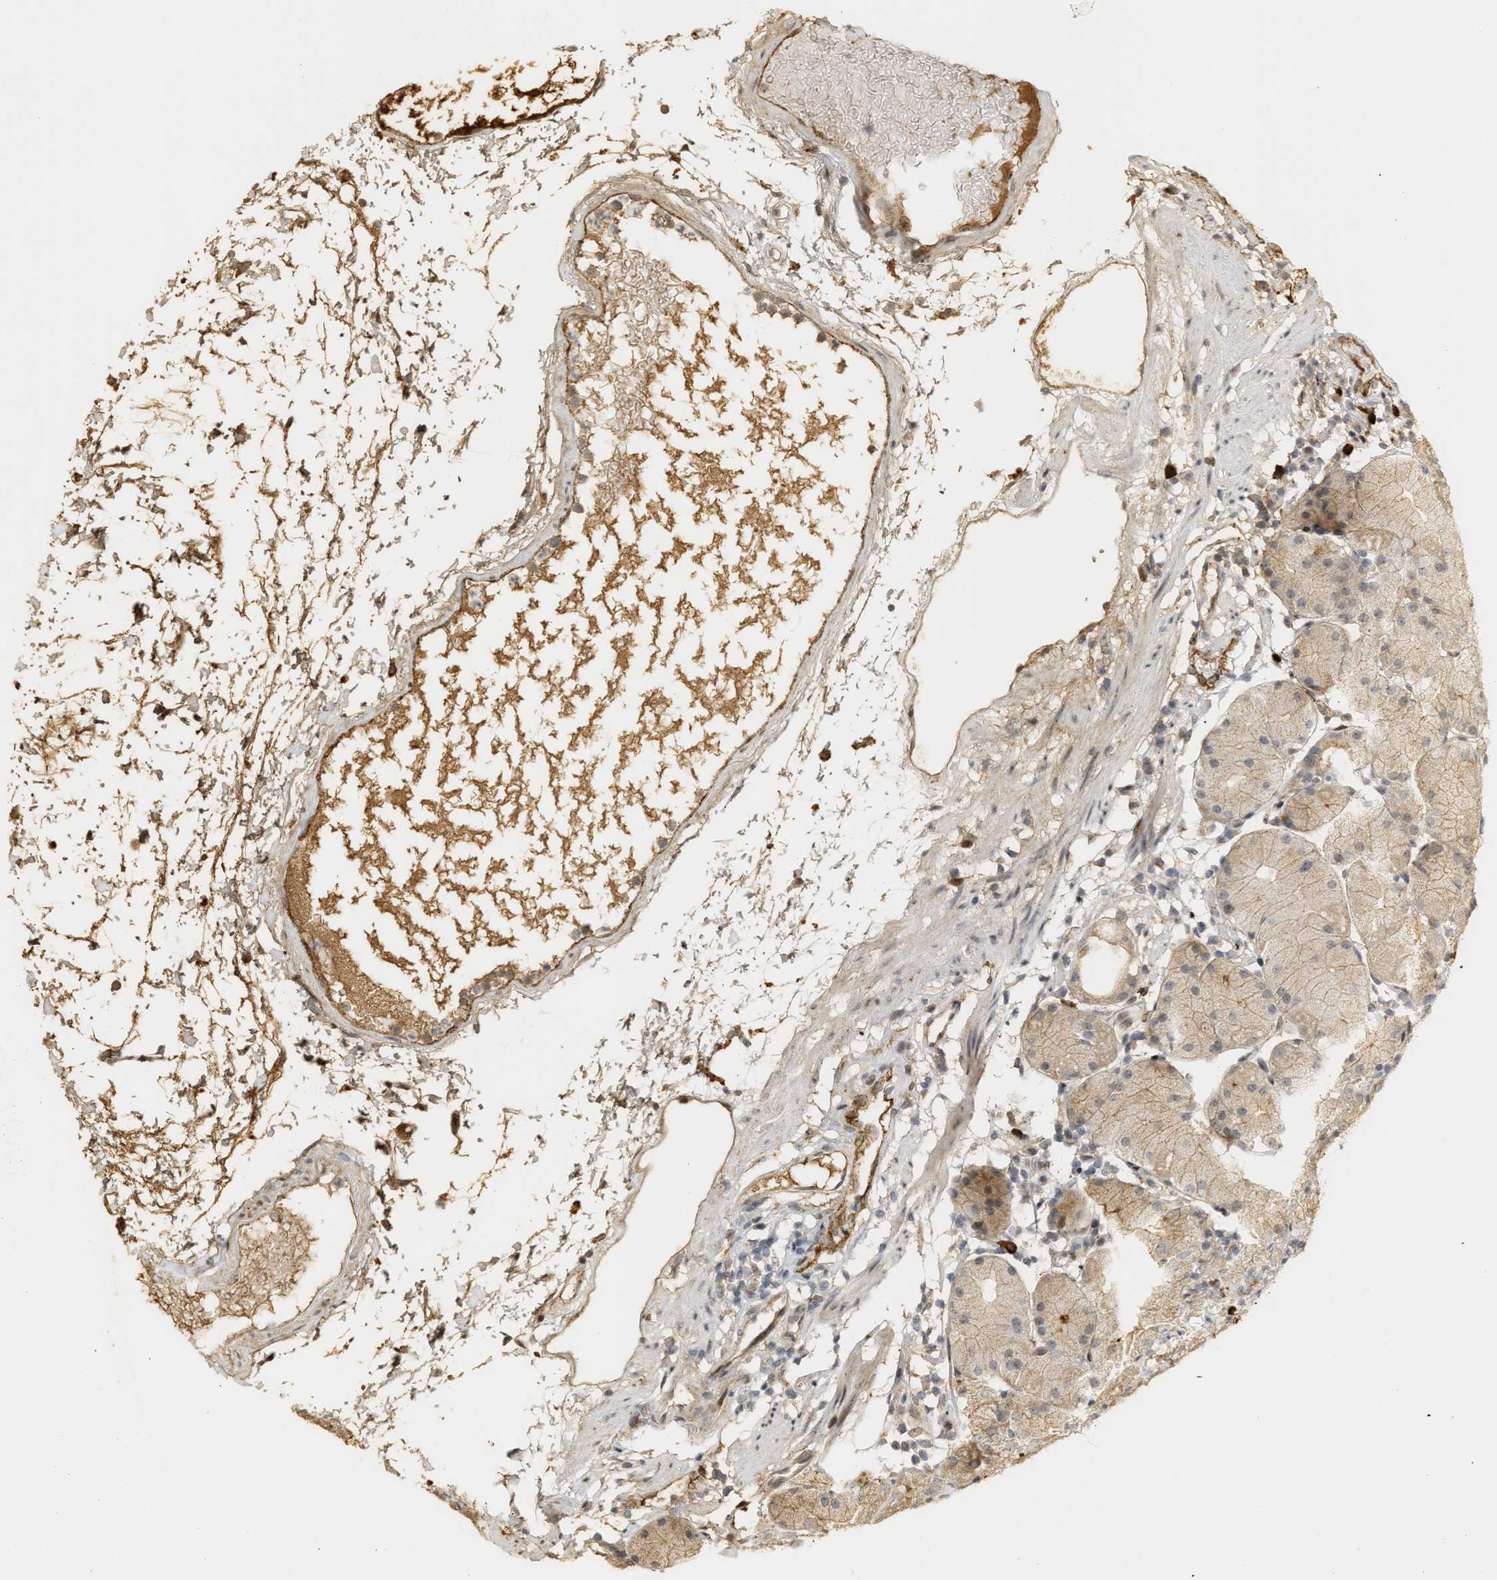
{"staining": {"intensity": "weak", "quantity": "<25%", "location": "cytoplasmic/membranous"}, "tissue": "stomach", "cell_type": "Glandular cells", "image_type": "normal", "snomed": [{"axis": "morphology", "description": "Normal tissue, NOS"}, {"axis": "topography", "description": "Stomach"}, {"axis": "topography", "description": "Stomach, lower"}], "caption": "Glandular cells are negative for protein expression in benign human stomach.", "gene": "ZFAND5", "patient": {"sex": "female", "age": 75}}